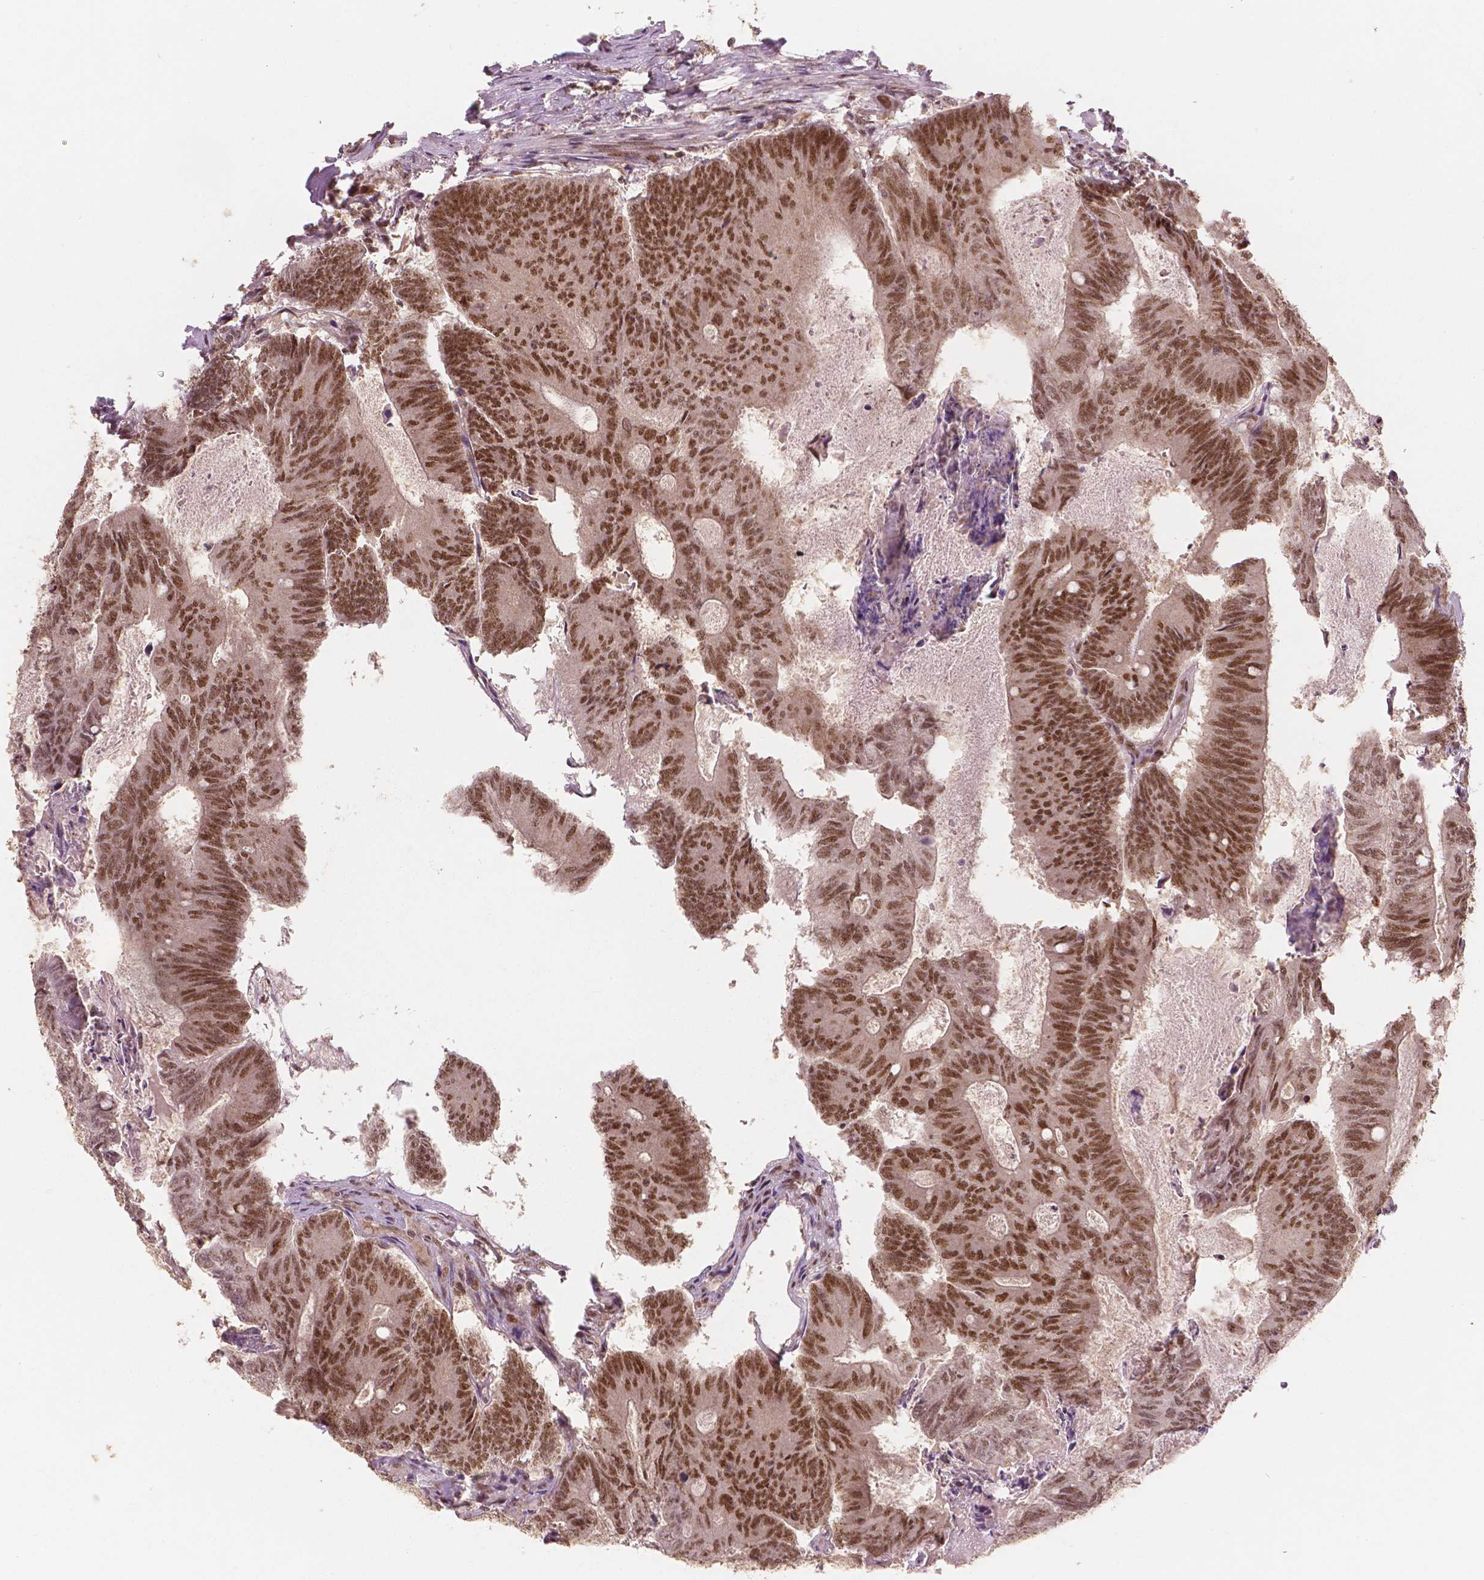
{"staining": {"intensity": "moderate", "quantity": ">75%", "location": "nuclear"}, "tissue": "colorectal cancer", "cell_type": "Tumor cells", "image_type": "cancer", "snomed": [{"axis": "morphology", "description": "Adenocarcinoma, NOS"}, {"axis": "topography", "description": "Colon"}], "caption": "Moderate nuclear positivity is appreciated in approximately >75% of tumor cells in adenocarcinoma (colorectal).", "gene": "NSD2", "patient": {"sex": "female", "age": 70}}